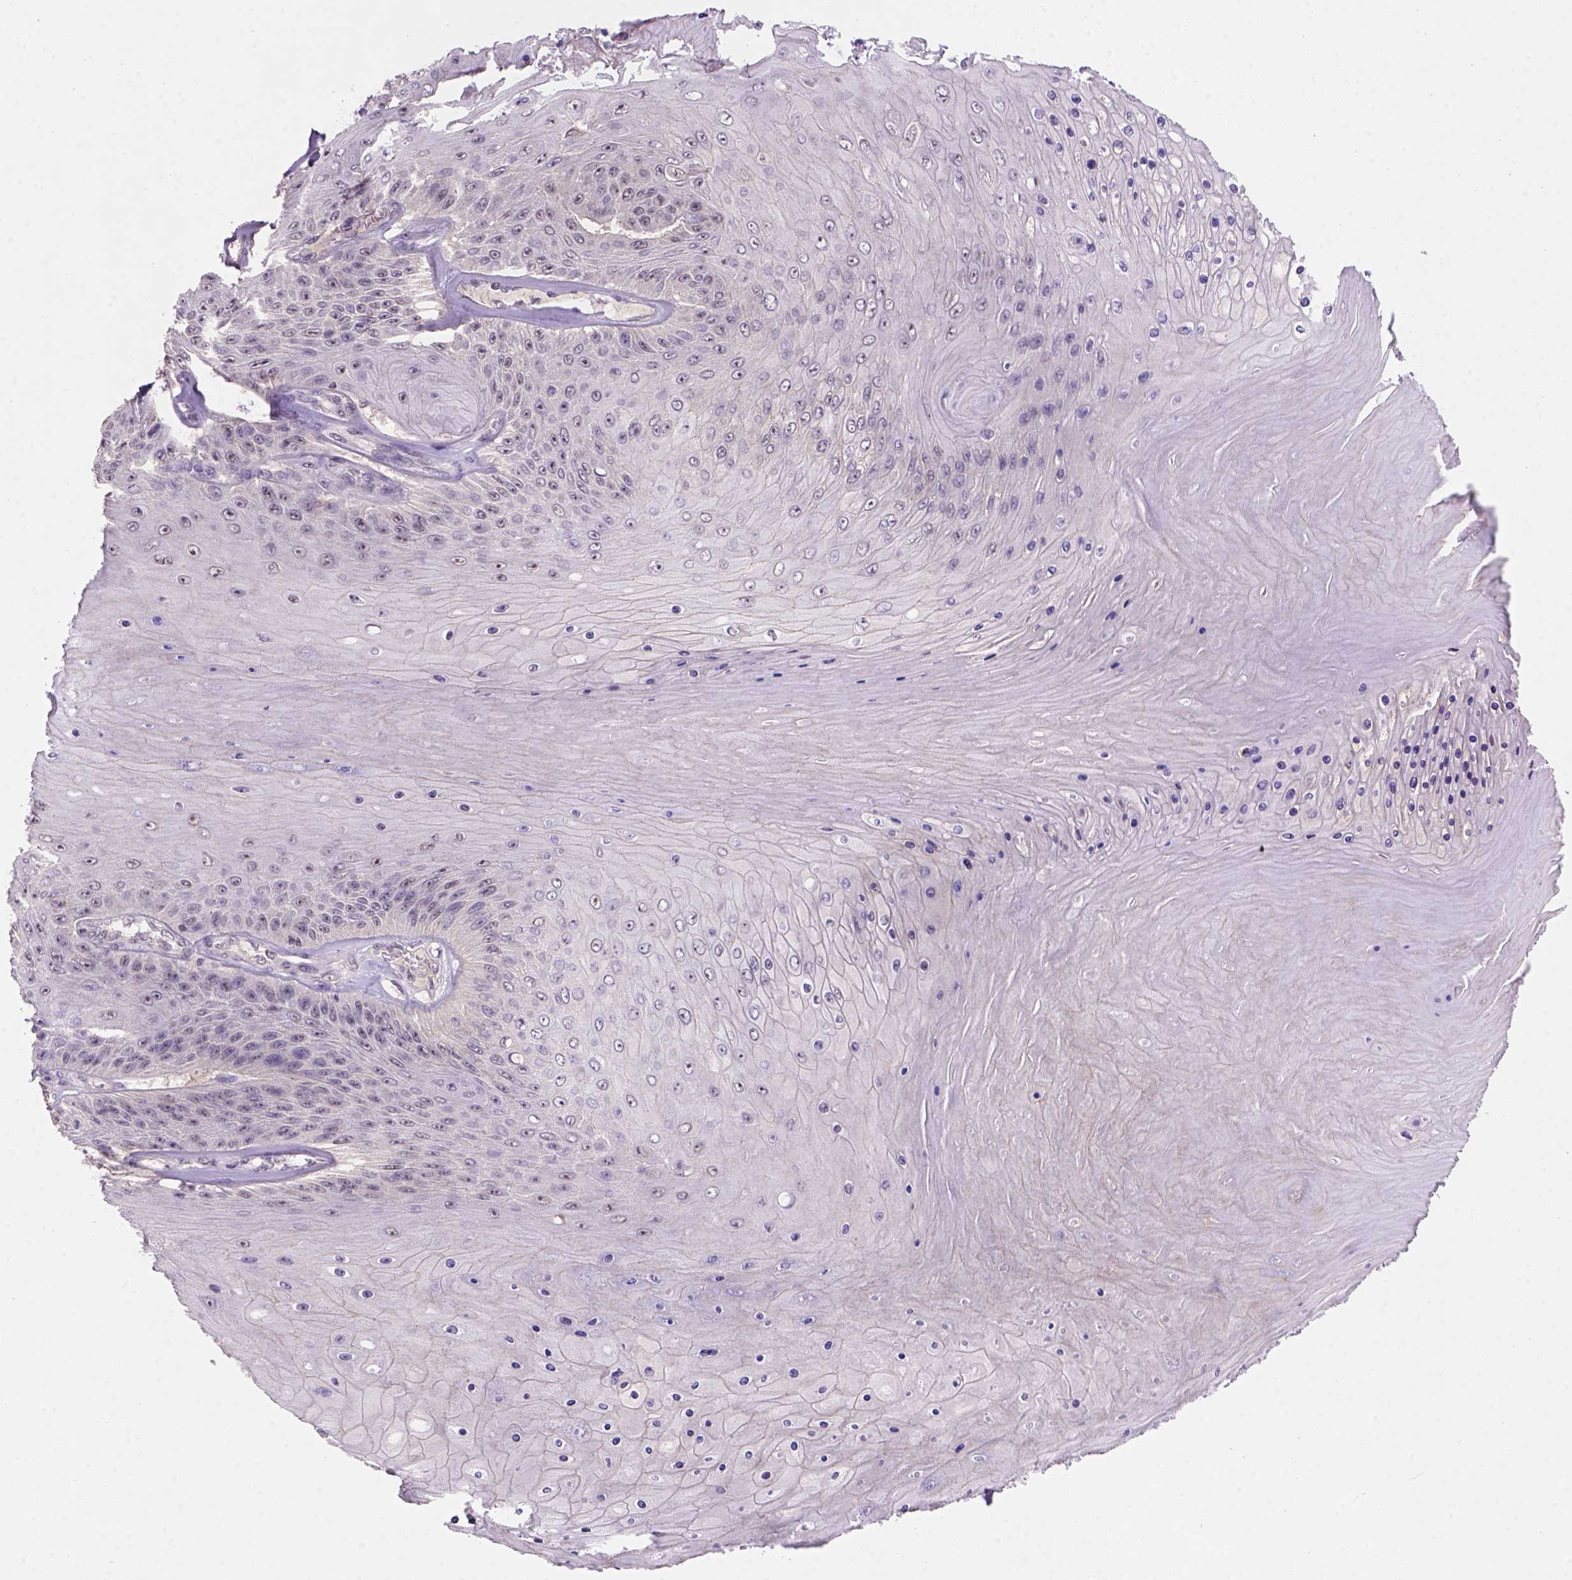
{"staining": {"intensity": "weak", "quantity": "25%-75%", "location": "nuclear"}, "tissue": "skin cancer", "cell_type": "Tumor cells", "image_type": "cancer", "snomed": [{"axis": "morphology", "description": "Squamous cell carcinoma, NOS"}, {"axis": "topography", "description": "Skin"}], "caption": "This micrograph shows immunohistochemistry staining of human squamous cell carcinoma (skin), with low weak nuclear staining in approximately 25%-75% of tumor cells.", "gene": "SCML4", "patient": {"sex": "male", "age": 62}}